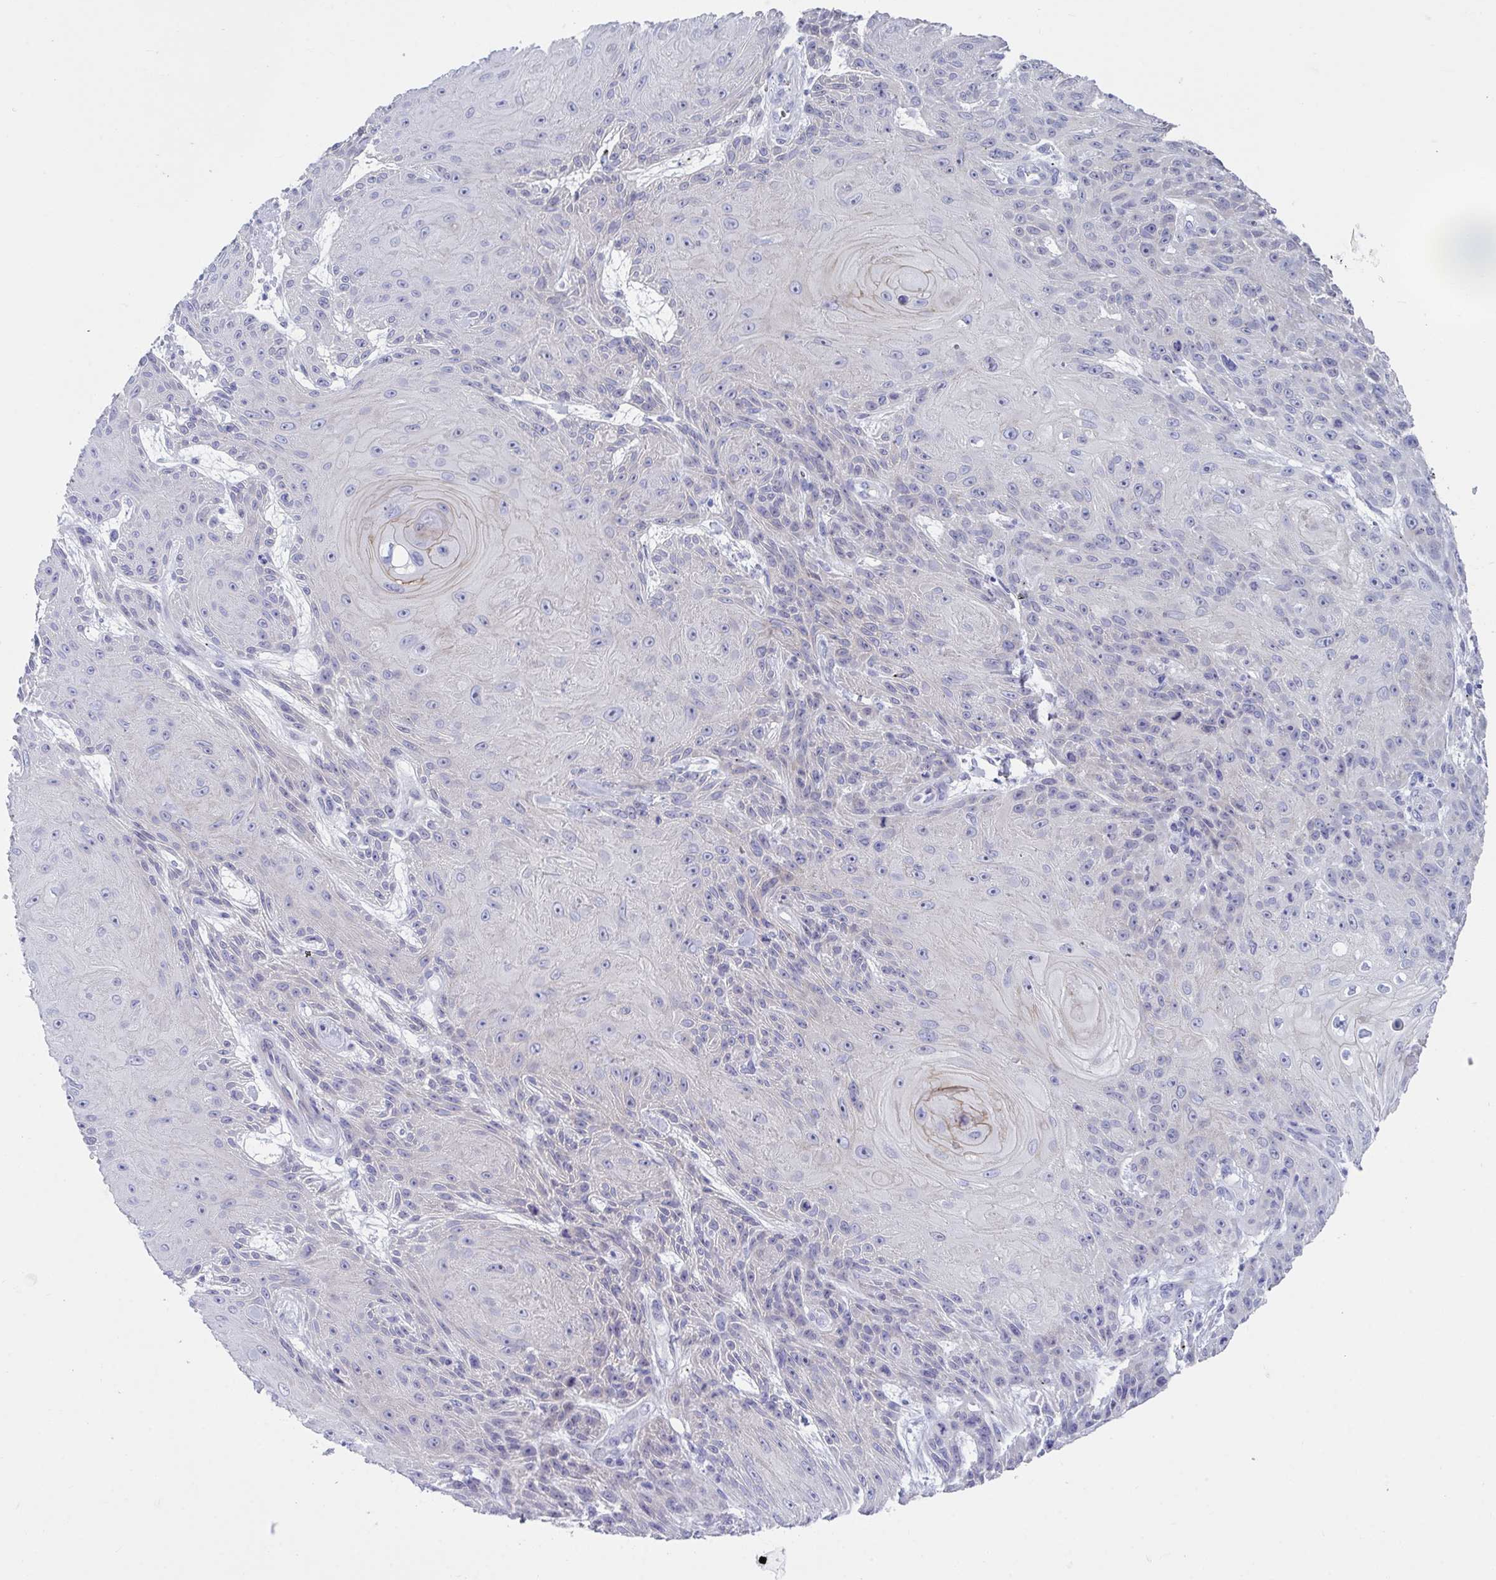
{"staining": {"intensity": "negative", "quantity": "none", "location": "none"}, "tissue": "skin cancer", "cell_type": "Tumor cells", "image_type": "cancer", "snomed": [{"axis": "morphology", "description": "Squamous cell carcinoma, NOS"}, {"axis": "topography", "description": "Skin"}], "caption": "High magnification brightfield microscopy of skin squamous cell carcinoma stained with DAB (brown) and counterstained with hematoxylin (blue): tumor cells show no significant positivity.", "gene": "TTC30B", "patient": {"sex": "male", "age": 88}}